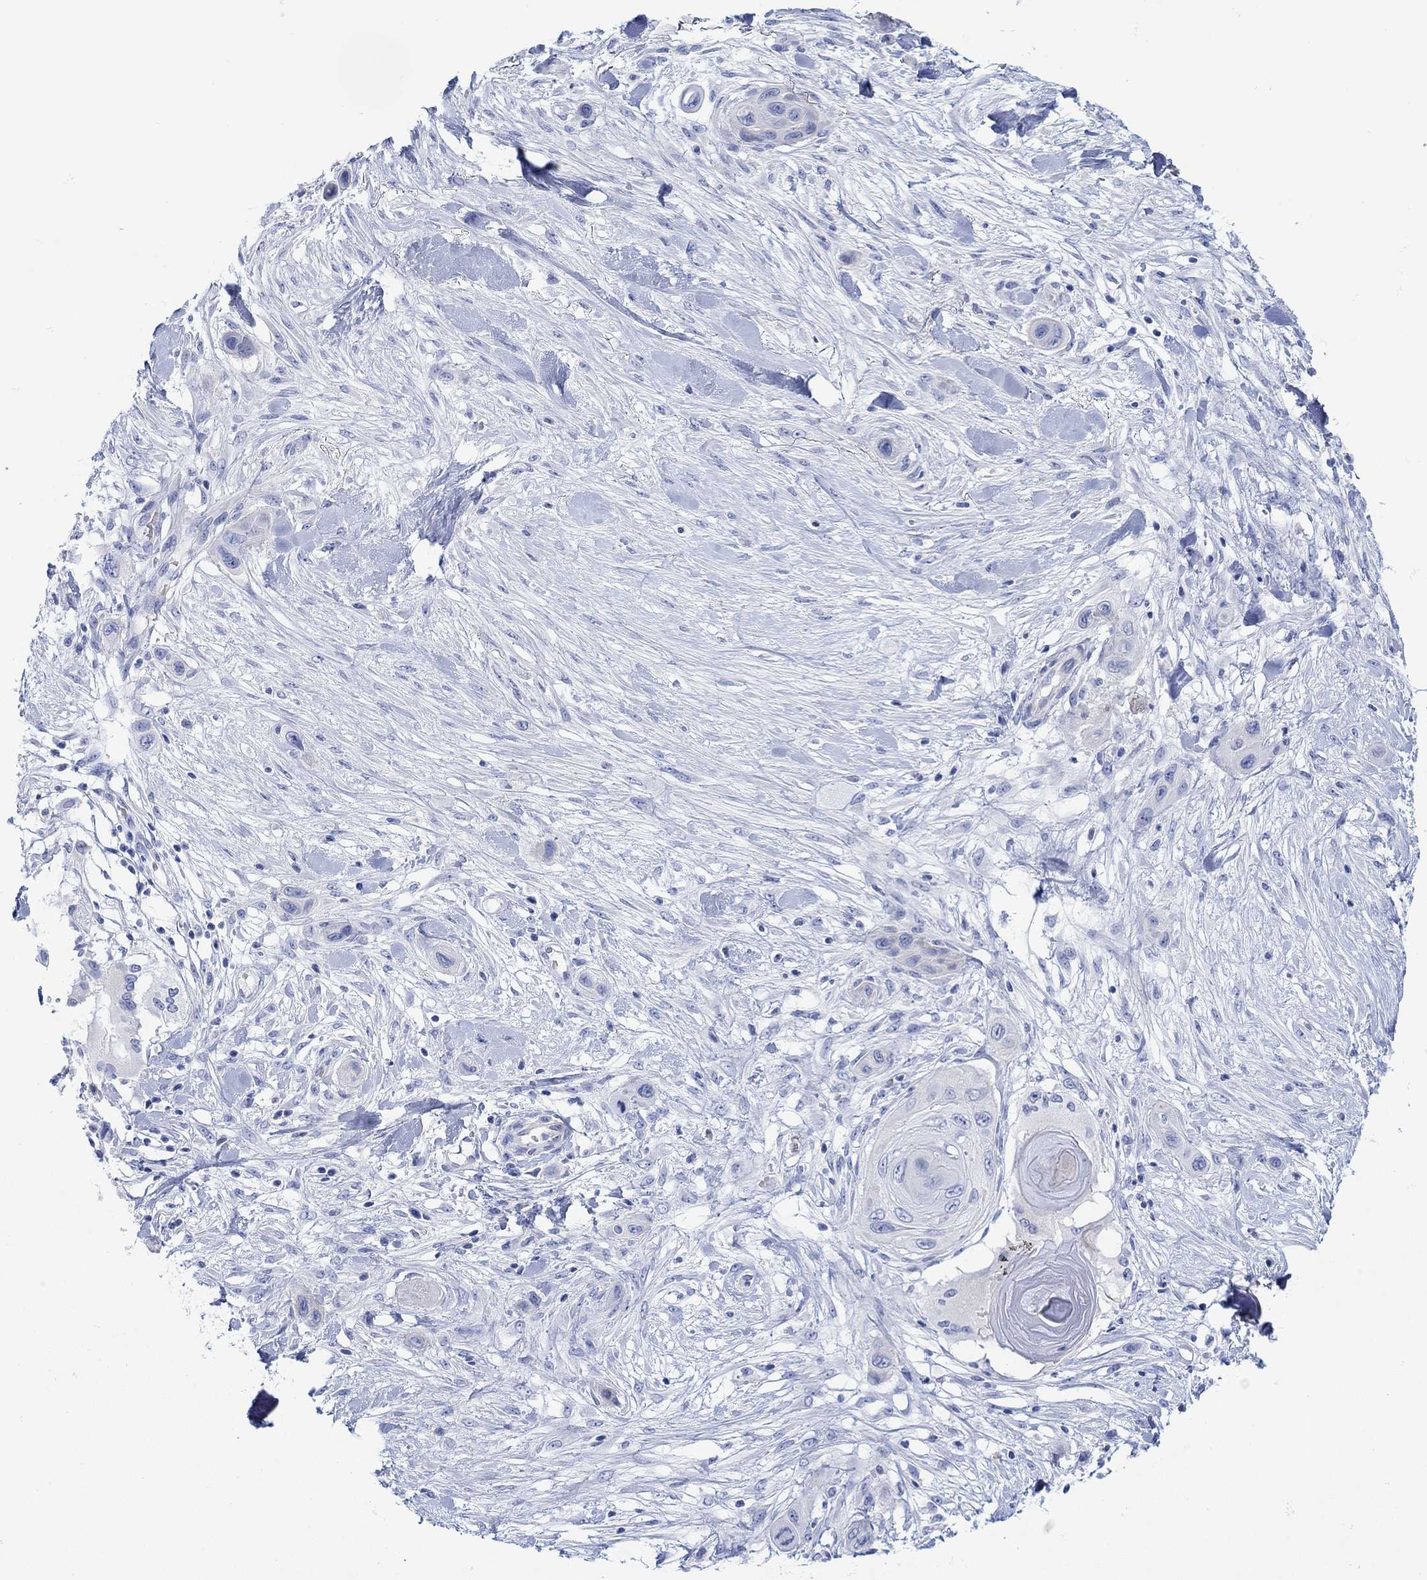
{"staining": {"intensity": "negative", "quantity": "none", "location": "none"}, "tissue": "skin cancer", "cell_type": "Tumor cells", "image_type": "cancer", "snomed": [{"axis": "morphology", "description": "Squamous cell carcinoma, NOS"}, {"axis": "topography", "description": "Skin"}], "caption": "Tumor cells are negative for protein expression in human skin cancer (squamous cell carcinoma).", "gene": "ANKMY1", "patient": {"sex": "male", "age": 79}}